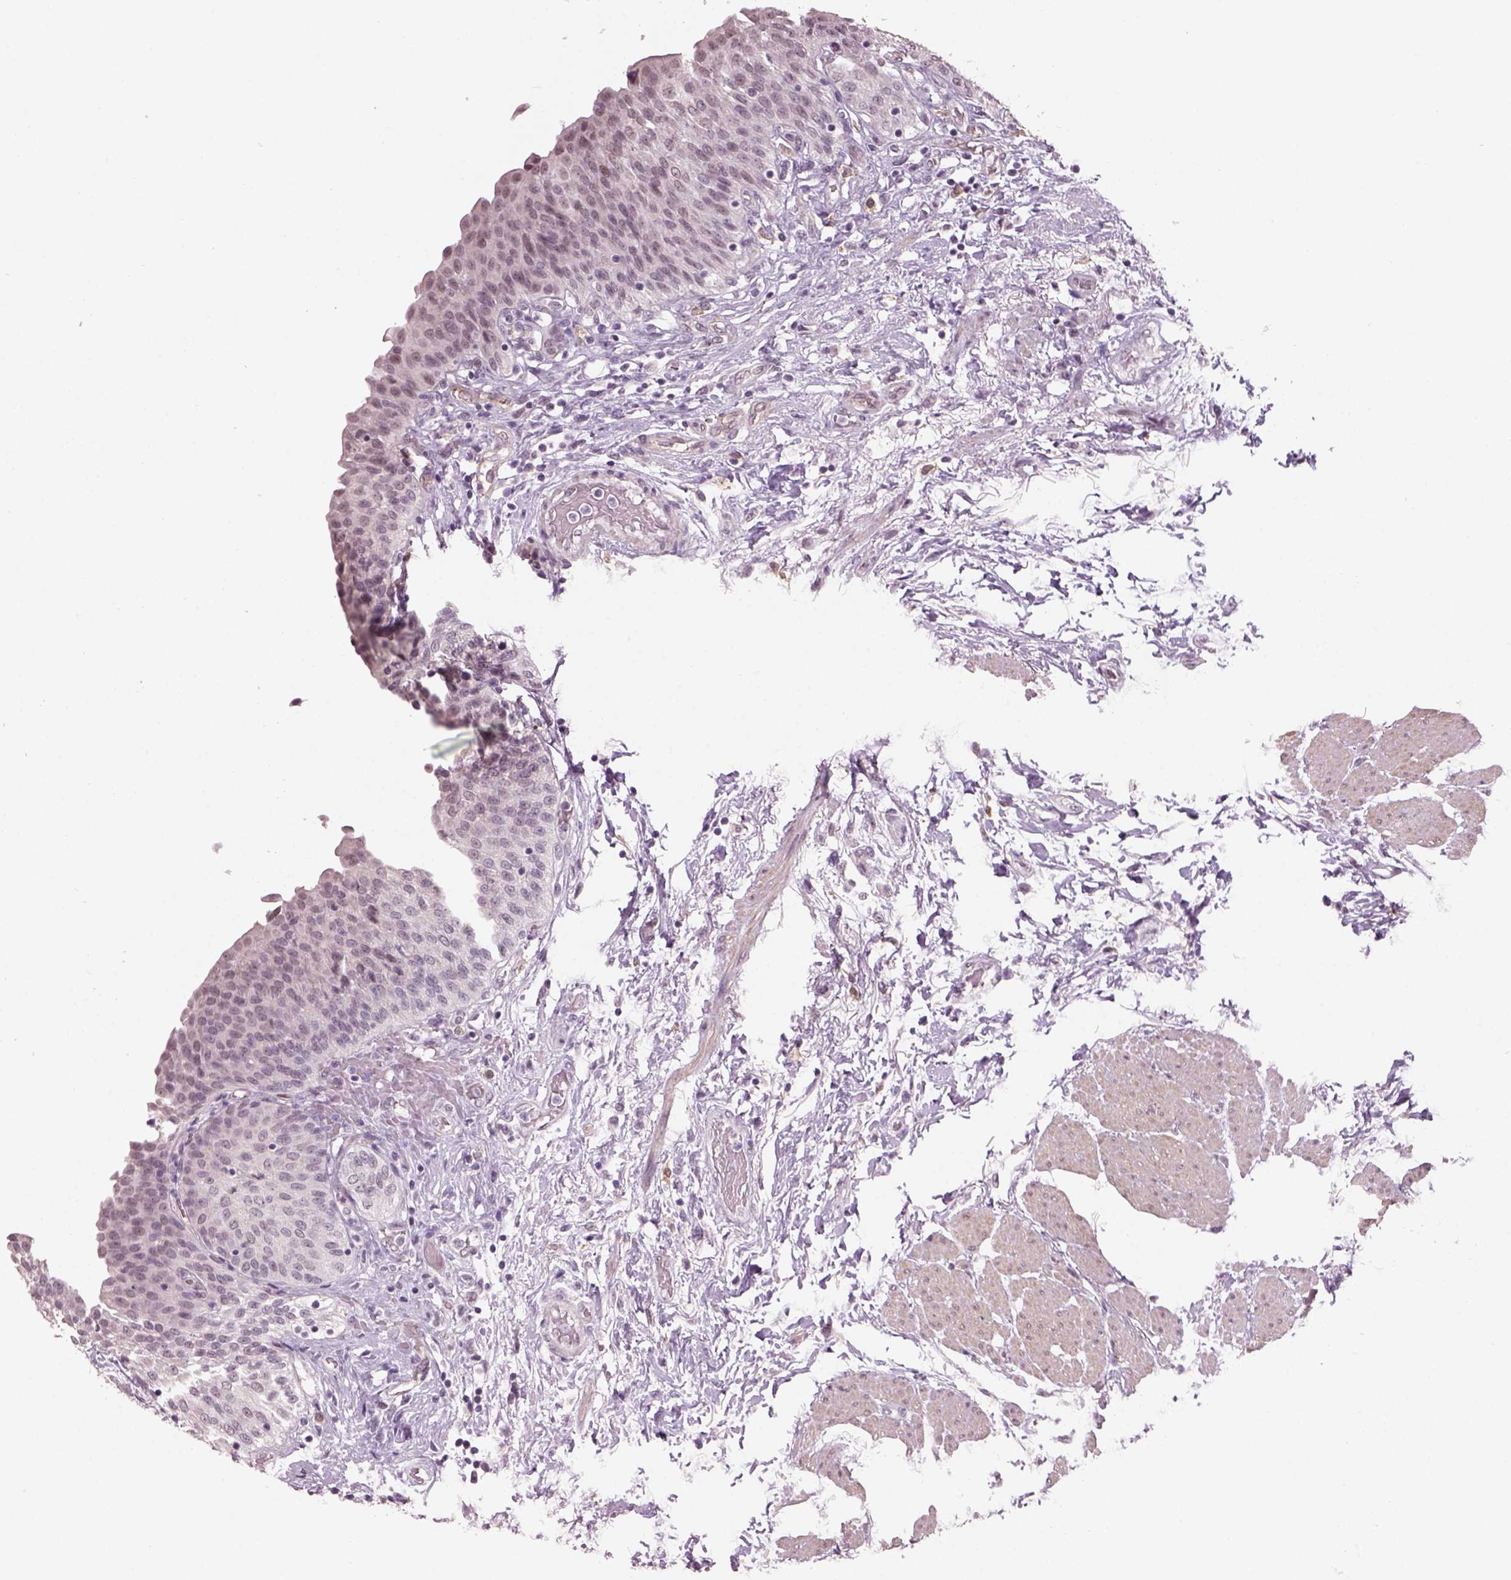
{"staining": {"intensity": "negative", "quantity": "none", "location": "none"}, "tissue": "urinary bladder", "cell_type": "Urothelial cells", "image_type": "normal", "snomed": [{"axis": "morphology", "description": "Normal tissue, NOS"}, {"axis": "morphology", "description": "Metaplasia, NOS"}, {"axis": "topography", "description": "Urinary bladder"}], "caption": "DAB (3,3'-diaminobenzidine) immunohistochemical staining of benign human urinary bladder exhibits no significant positivity in urothelial cells. The staining was performed using DAB to visualize the protein expression in brown, while the nuclei were stained in blue with hematoxylin (Magnification: 20x).", "gene": "NAT8B", "patient": {"sex": "male", "age": 68}}